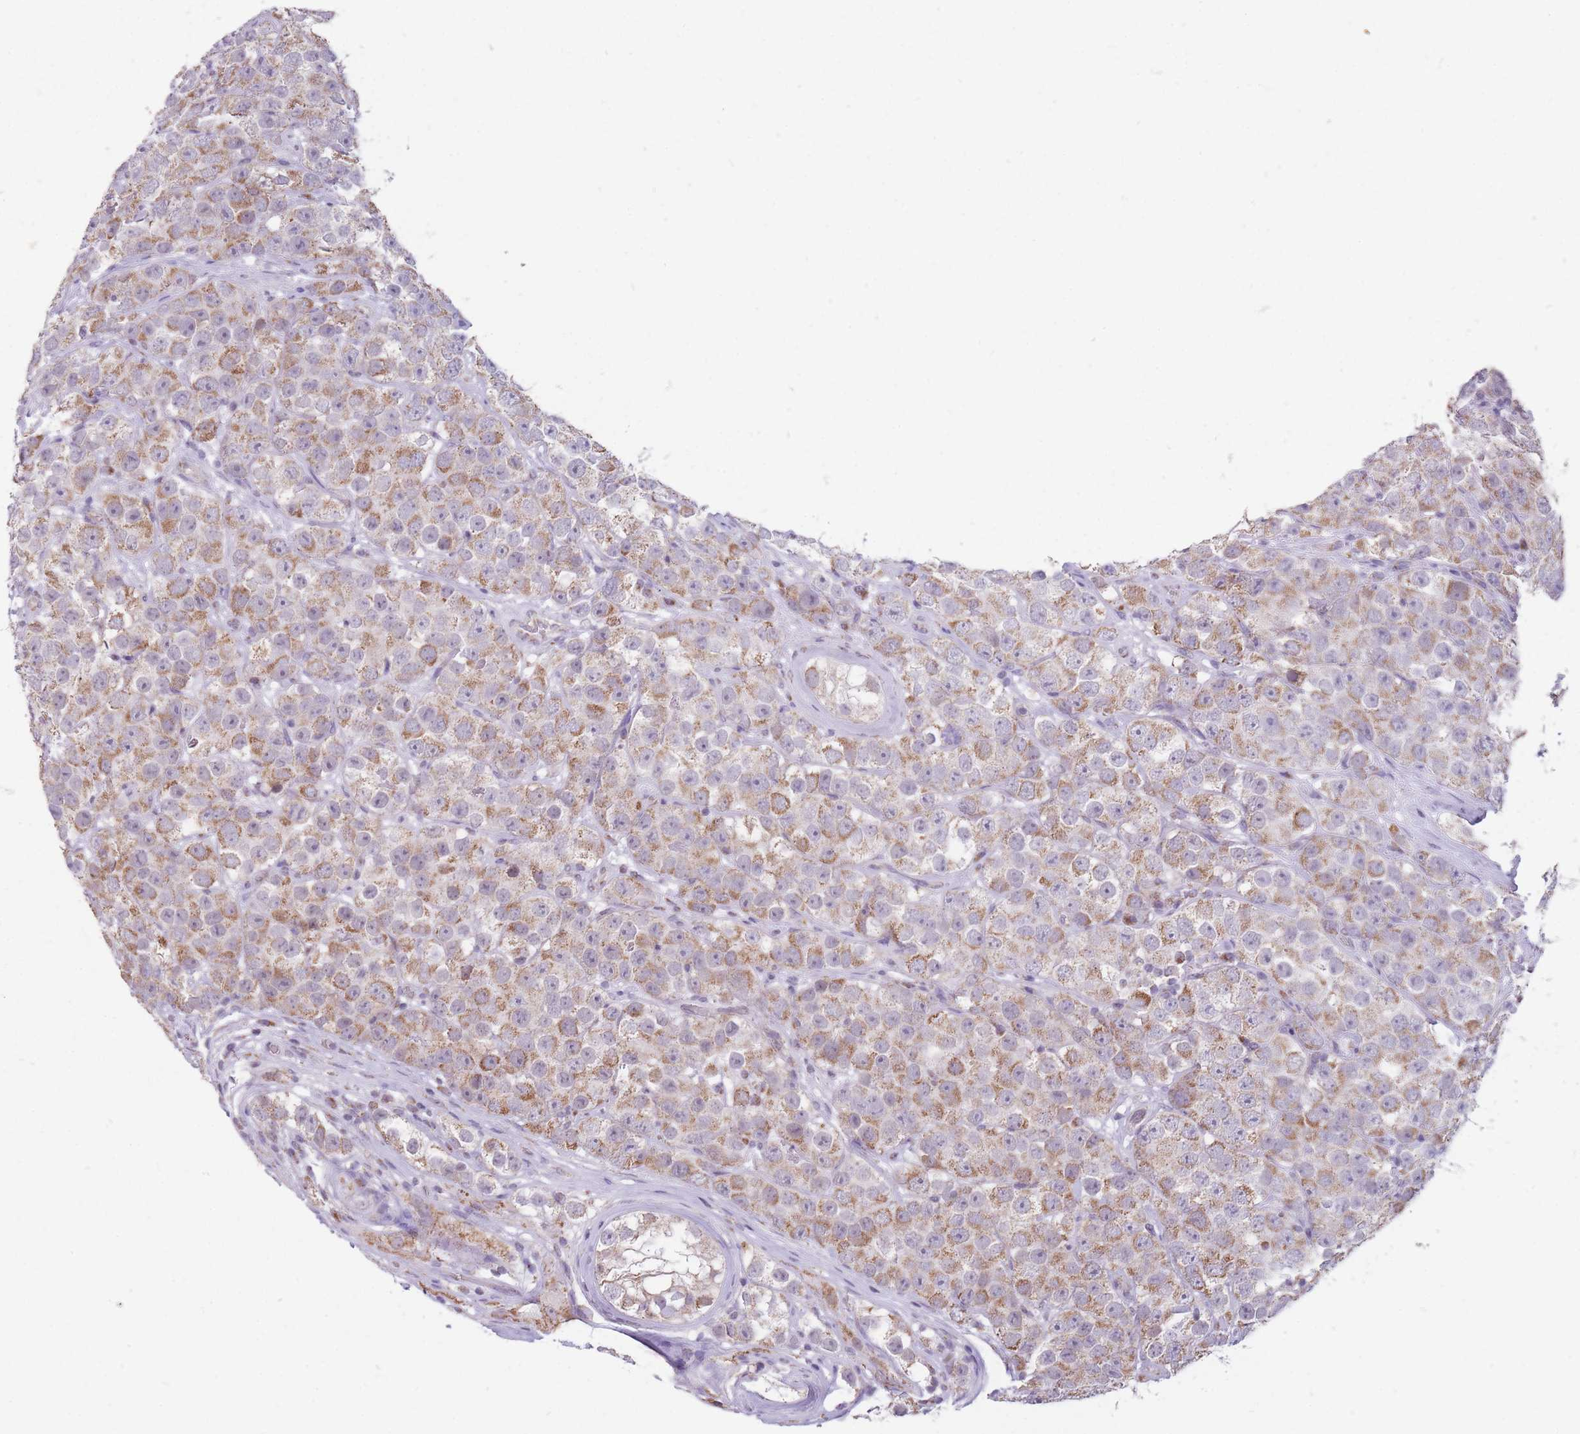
{"staining": {"intensity": "moderate", "quantity": "25%-75%", "location": "cytoplasmic/membranous"}, "tissue": "testis cancer", "cell_type": "Tumor cells", "image_type": "cancer", "snomed": [{"axis": "morphology", "description": "Seminoma, NOS"}, {"axis": "topography", "description": "Testis"}], "caption": "IHC (DAB) staining of testis cancer demonstrates moderate cytoplasmic/membranous protein expression in approximately 25%-75% of tumor cells. The protein is shown in brown color, while the nuclei are stained blue.", "gene": "NELL1", "patient": {"sex": "male", "age": 28}}